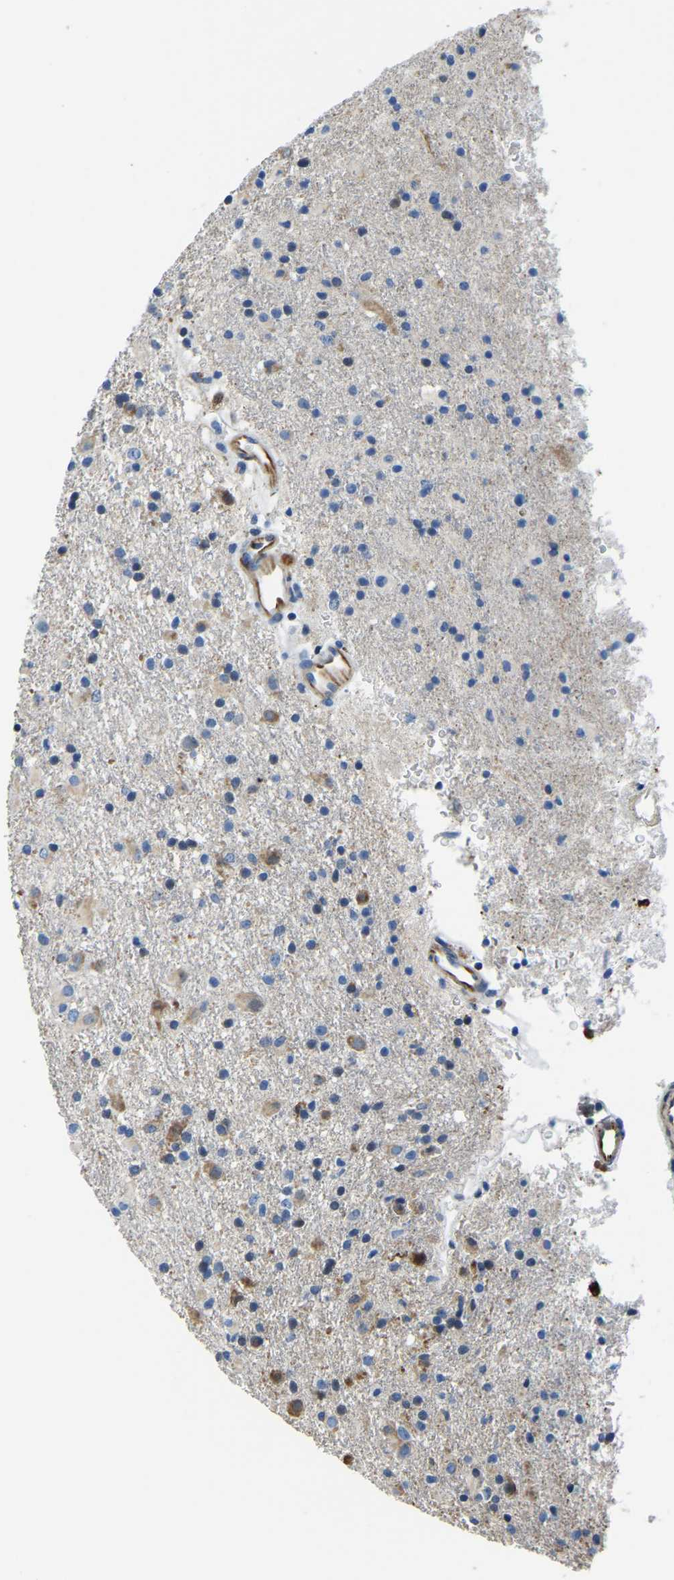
{"staining": {"intensity": "negative", "quantity": "none", "location": "none"}, "tissue": "glioma", "cell_type": "Tumor cells", "image_type": "cancer", "snomed": [{"axis": "morphology", "description": "Glioma, malignant, Low grade"}, {"axis": "topography", "description": "Brain"}], "caption": "Tumor cells are negative for protein expression in human malignant glioma (low-grade).", "gene": "MS4A3", "patient": {"sex": "male", "age": 65}}